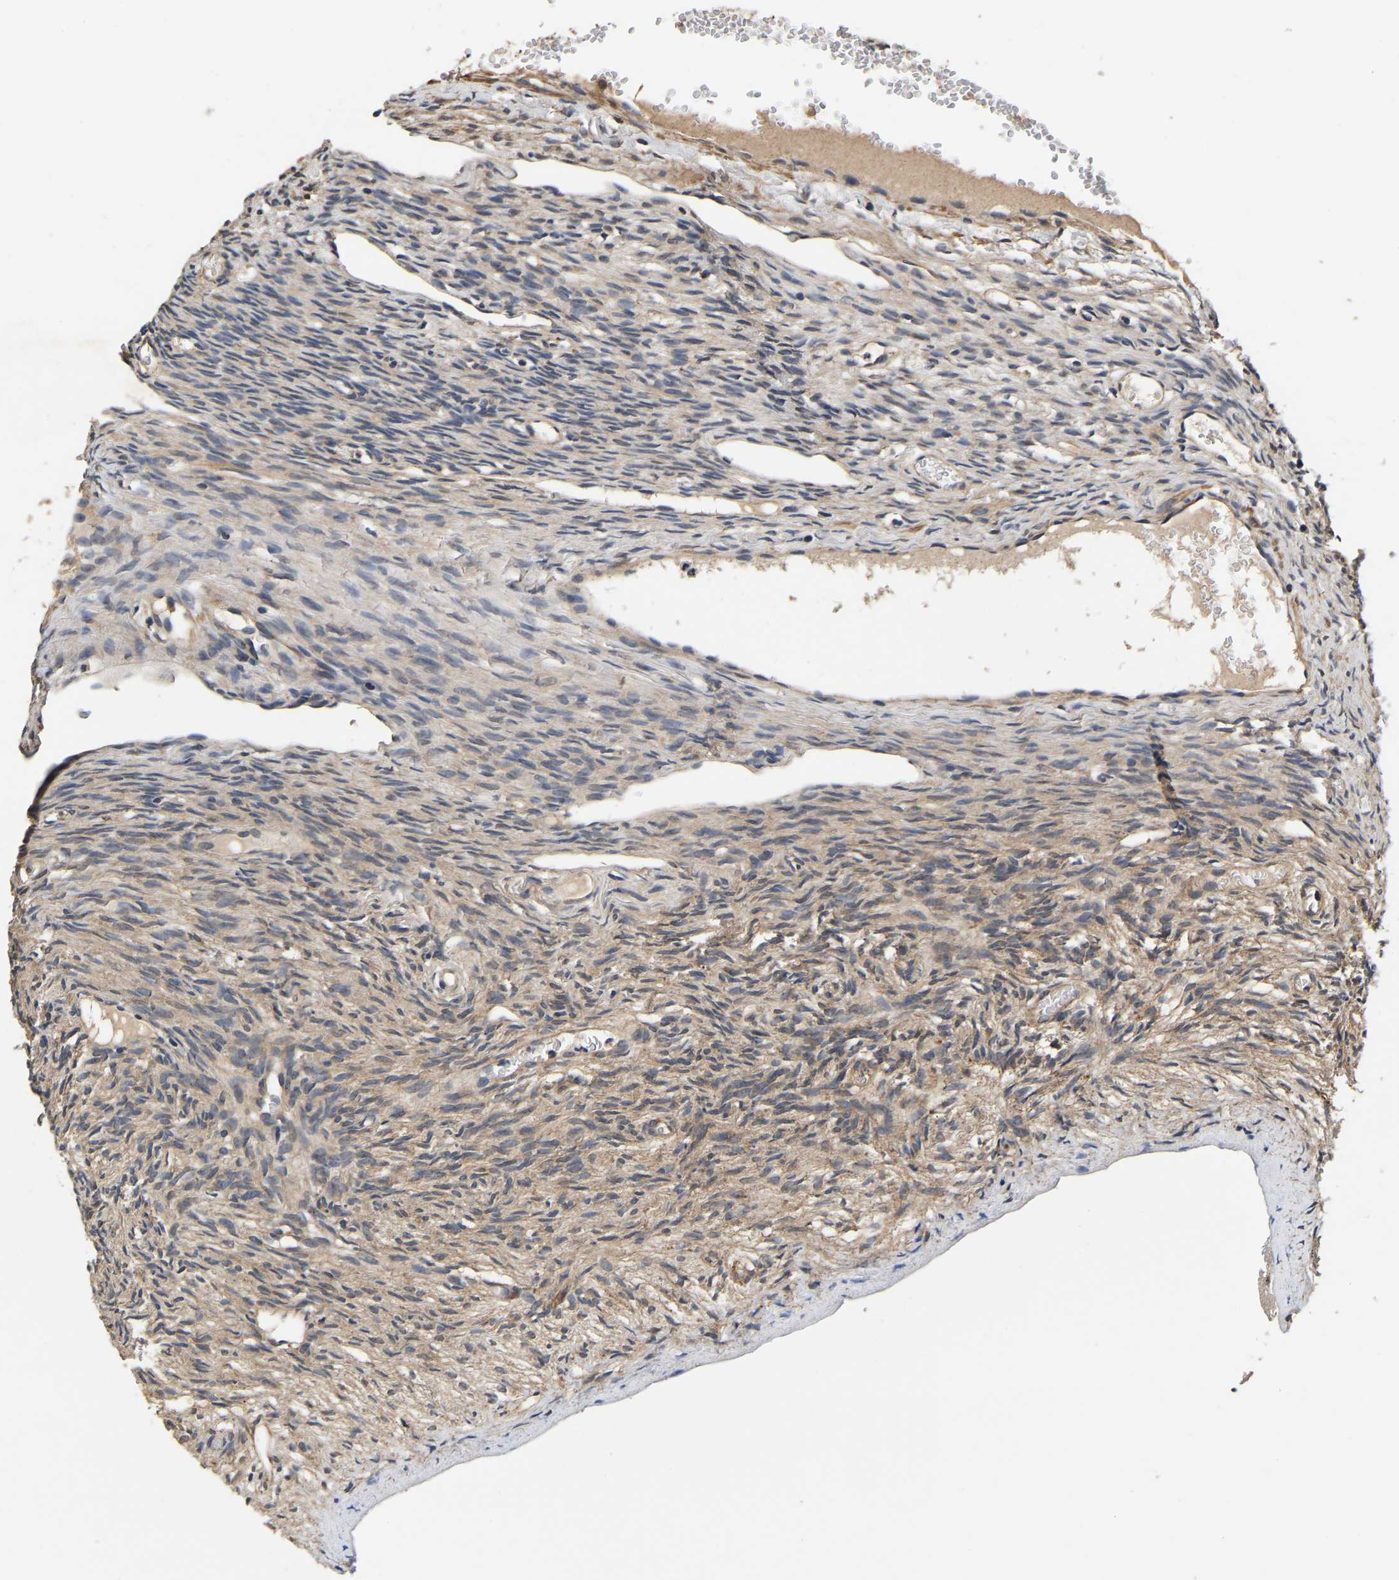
{"staining": {"intensity": "moderate", "quantity": ">75%", "location": "cytoplasmic/membranous"}, "tissue": "ovary", "cell_type": "Follicle cells", "image_type": "normal", "snomed": [{"axis": "morphology", "description": "Normal tissue, NOS"}, {"axis": "topography", "description": "Ovary"}], "caption": "Follicle cells reveal moderate cytoplasmic/membranous positivity in approximately >75% of cells in normal ovary. Nuclei are stained in blue.", "gene": "RUVBL1", "patient": {"sex": "female", "age": 33}}